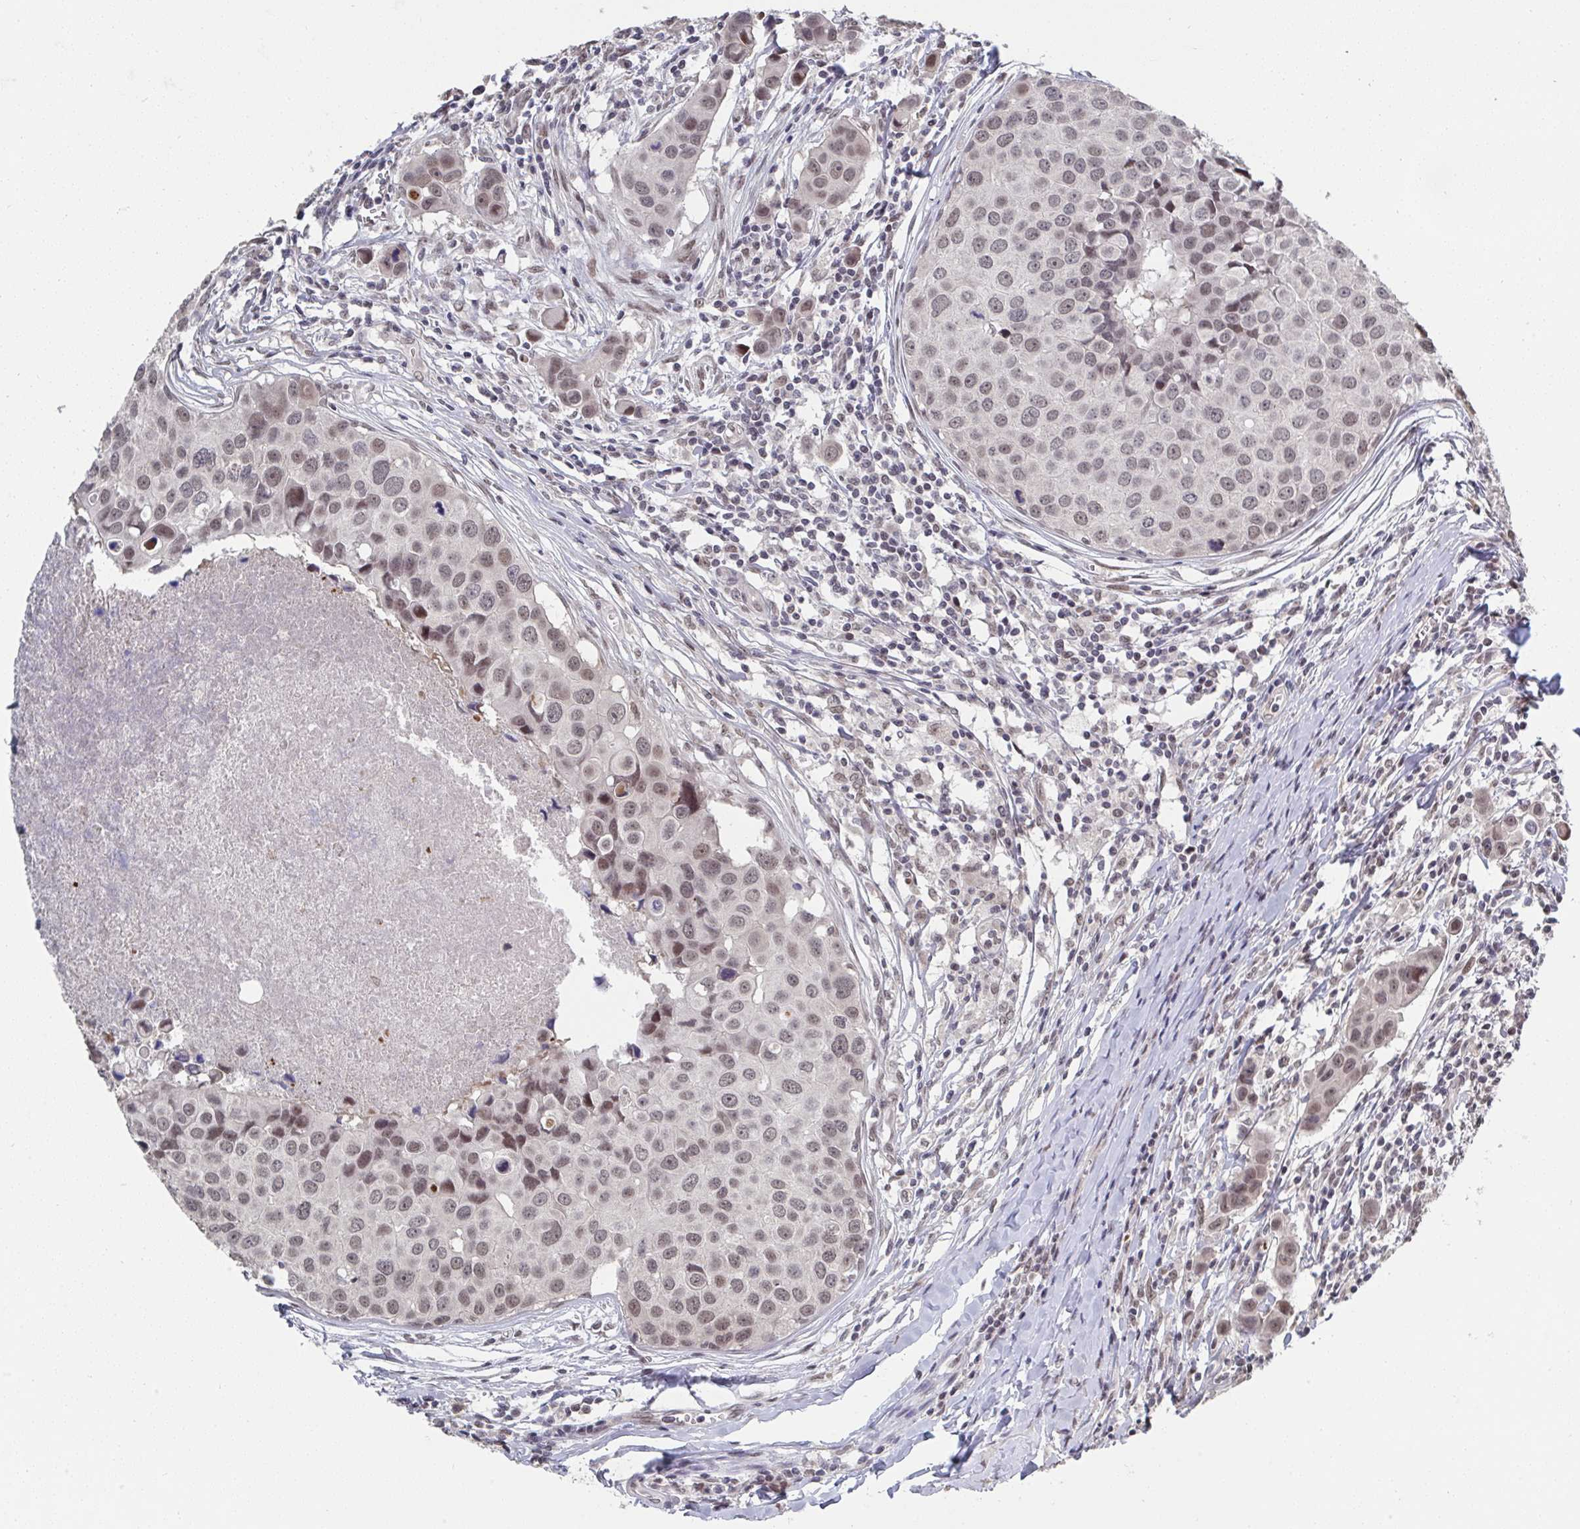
{"staining": {"intensity": "moderate", "quantity": ">75%", "location": "nuclear"}, "tissue": "breast cancer", "cell_type": "Tumor cells", "image_type": "cancer", "snomed": [{"axis": "morphology", "description": "Duct carcinoma"}, {"axis": "topography", "description": "Breast"}], "caption": "Immunohistochemistry micrograph of neoplastic tissue: human breast cancer (intraductal carcinoma) stained using IHC demonstrates medium levels of moderate protein expression localized specifically in the nuclear of tumor cells, appearing as a nuclear brown color.", "gene": "JMJD1C", "patient": {"sex": "female", "age": 24}}